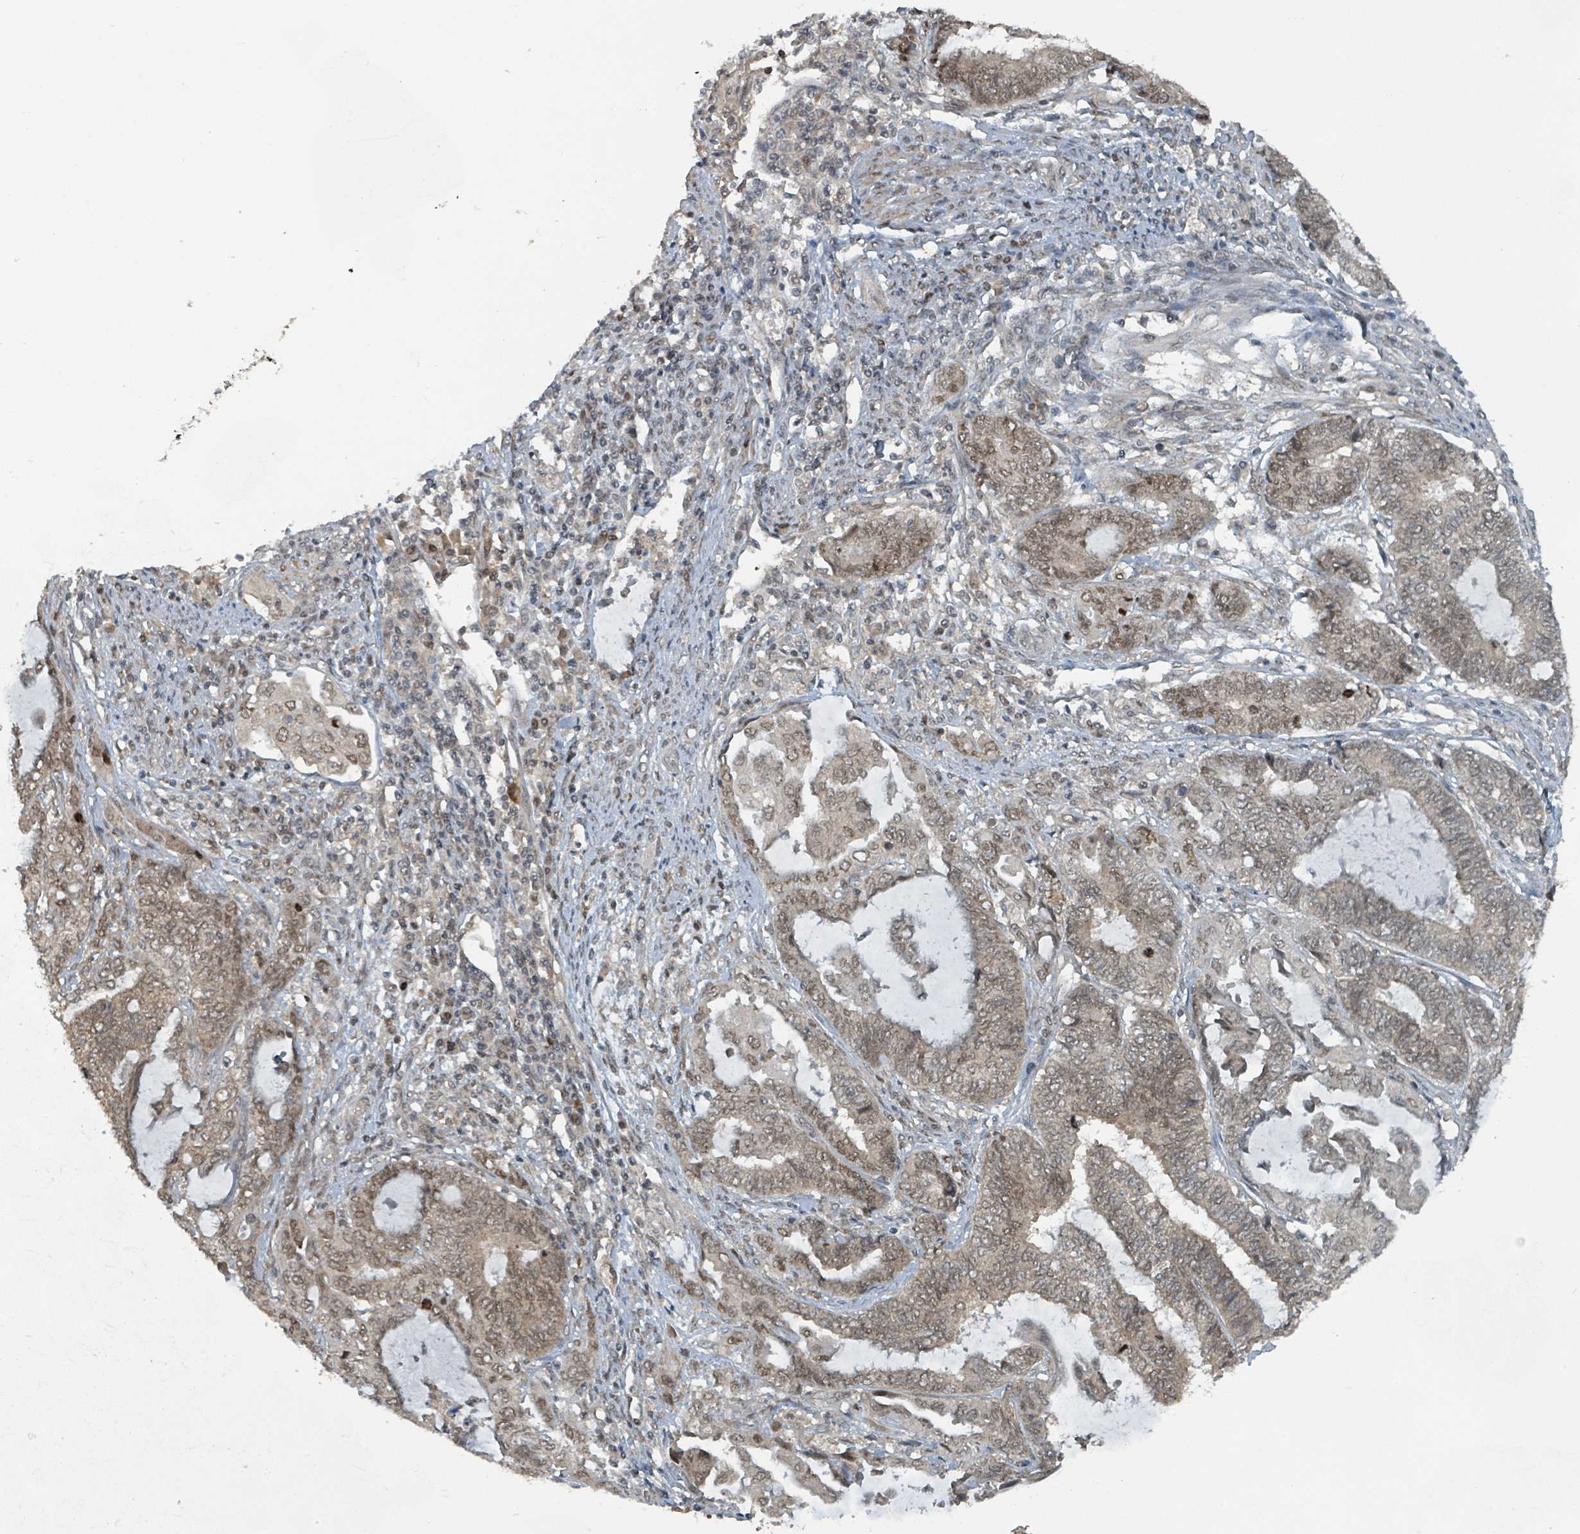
{"staining": {"intensity": "weak", "quantity": "25%-75%", "location": "cytoplasmic/membranous"}, "tissue": "endometrial cancer", "cell_type": "Tumor cells", "image_type": "cancer", "snomed": [{"axis": "morphology", "description": "Adenocarcinoma, NOS"}, {"axis": "topography", "description": "Uterus"}, {"axis": "topography", "description": "Endometrium"}], "caption": "Endometrial adenocarcinoma stained with immunohistochemistry (IHC) exhibits weak cytoplasmic/membranous expression in about 25%-75% of tumor cells.", "gene": "PHIP", "patient": {"sex": "female", "age": 70}}